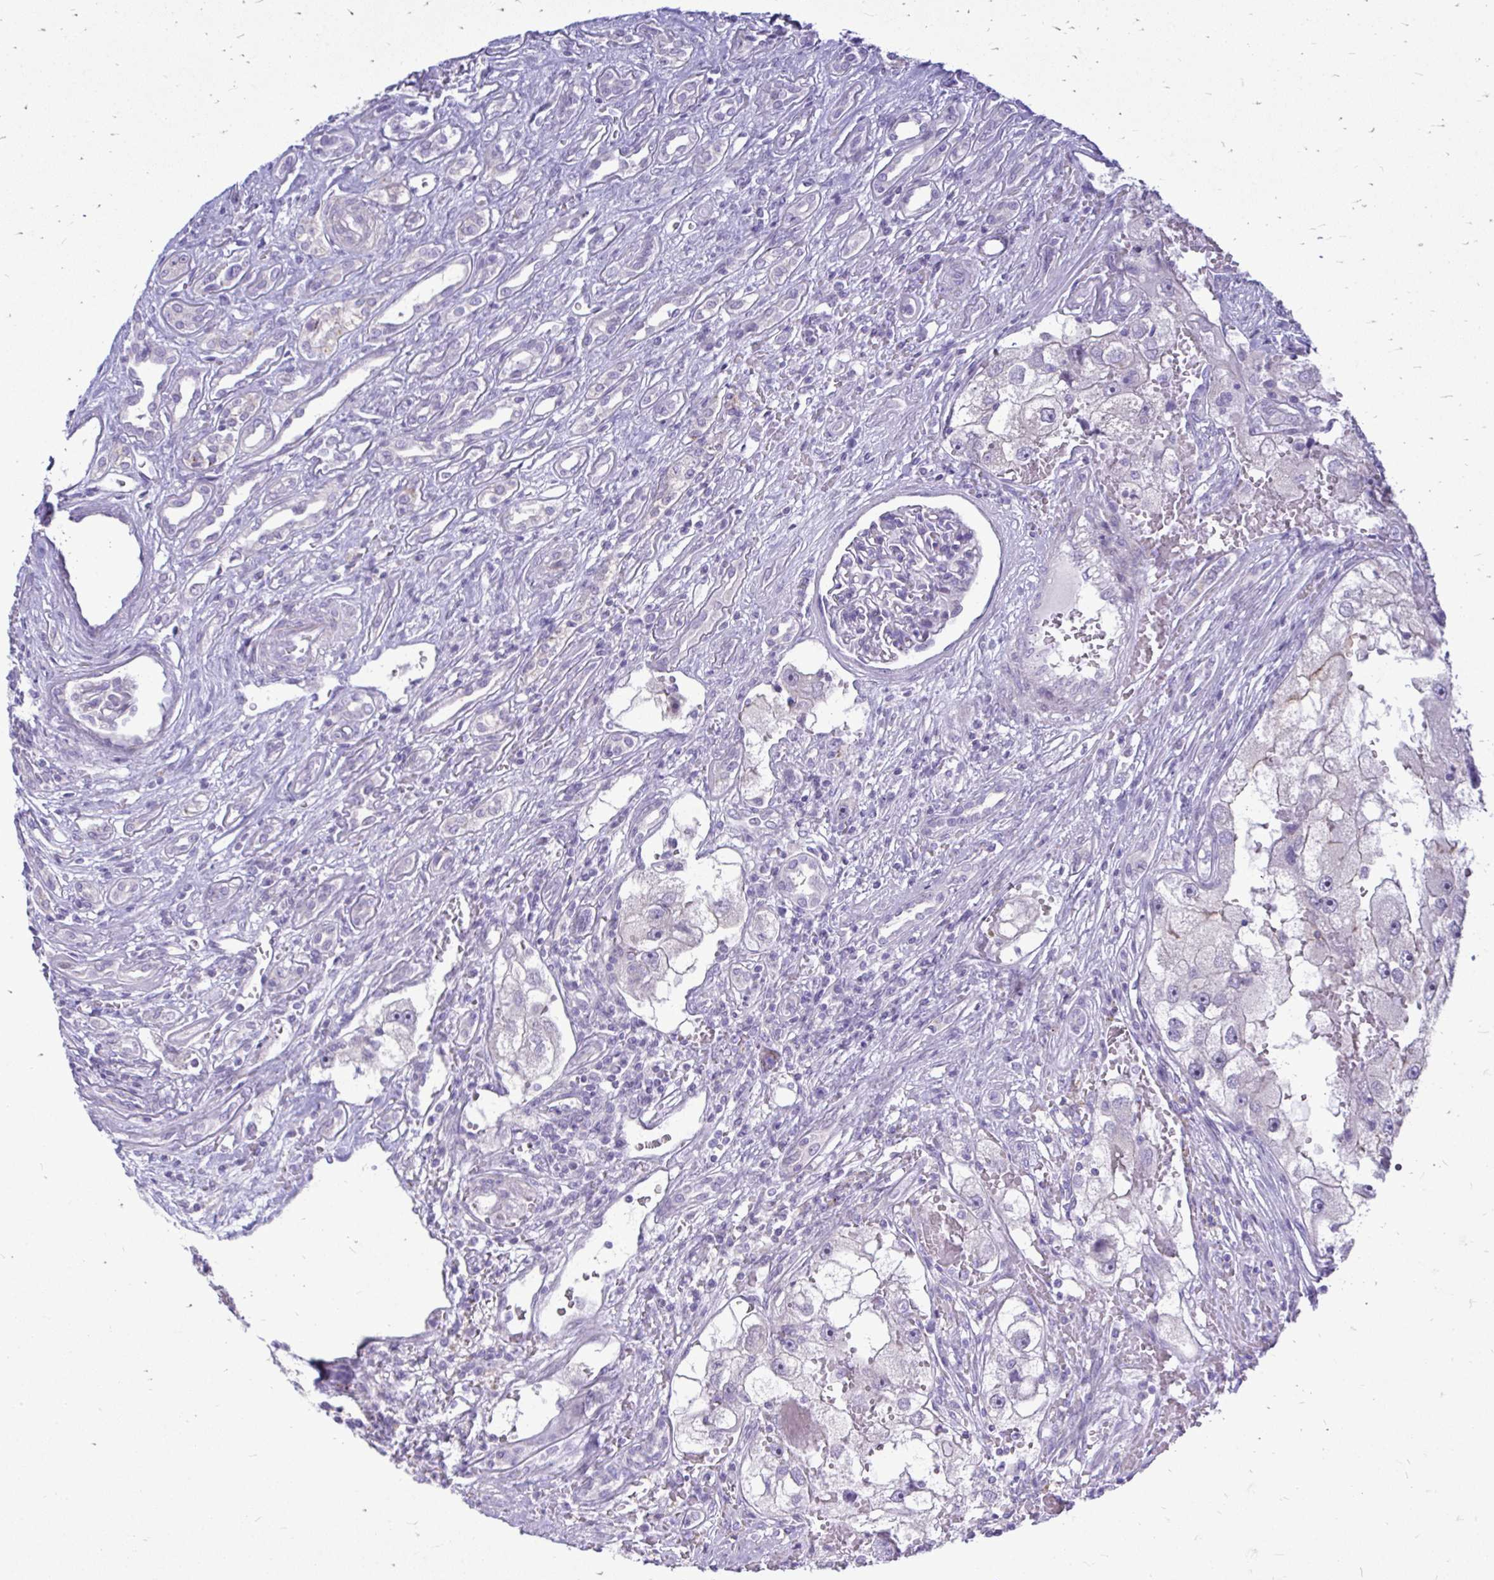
{"staining": {"intensity": "negative", "quantity": "none", "location": "none"}, "tissue": "renal cancer", "cell_type": "Tumor cells", "image_type": "cancer", "snomed": [{"axis": "morphology", "description": "Adenocarcinoma, NOS"}, {"axis": "topography", "description": "Kidney"}], "caption": "Human renal cancer (adenocarcinoma) stained for a protein using immunohistochemistry demonstrates no staining in tumor cells.", "gene": "OR8D1", "patient": {"sex": "male", "age": 63}}